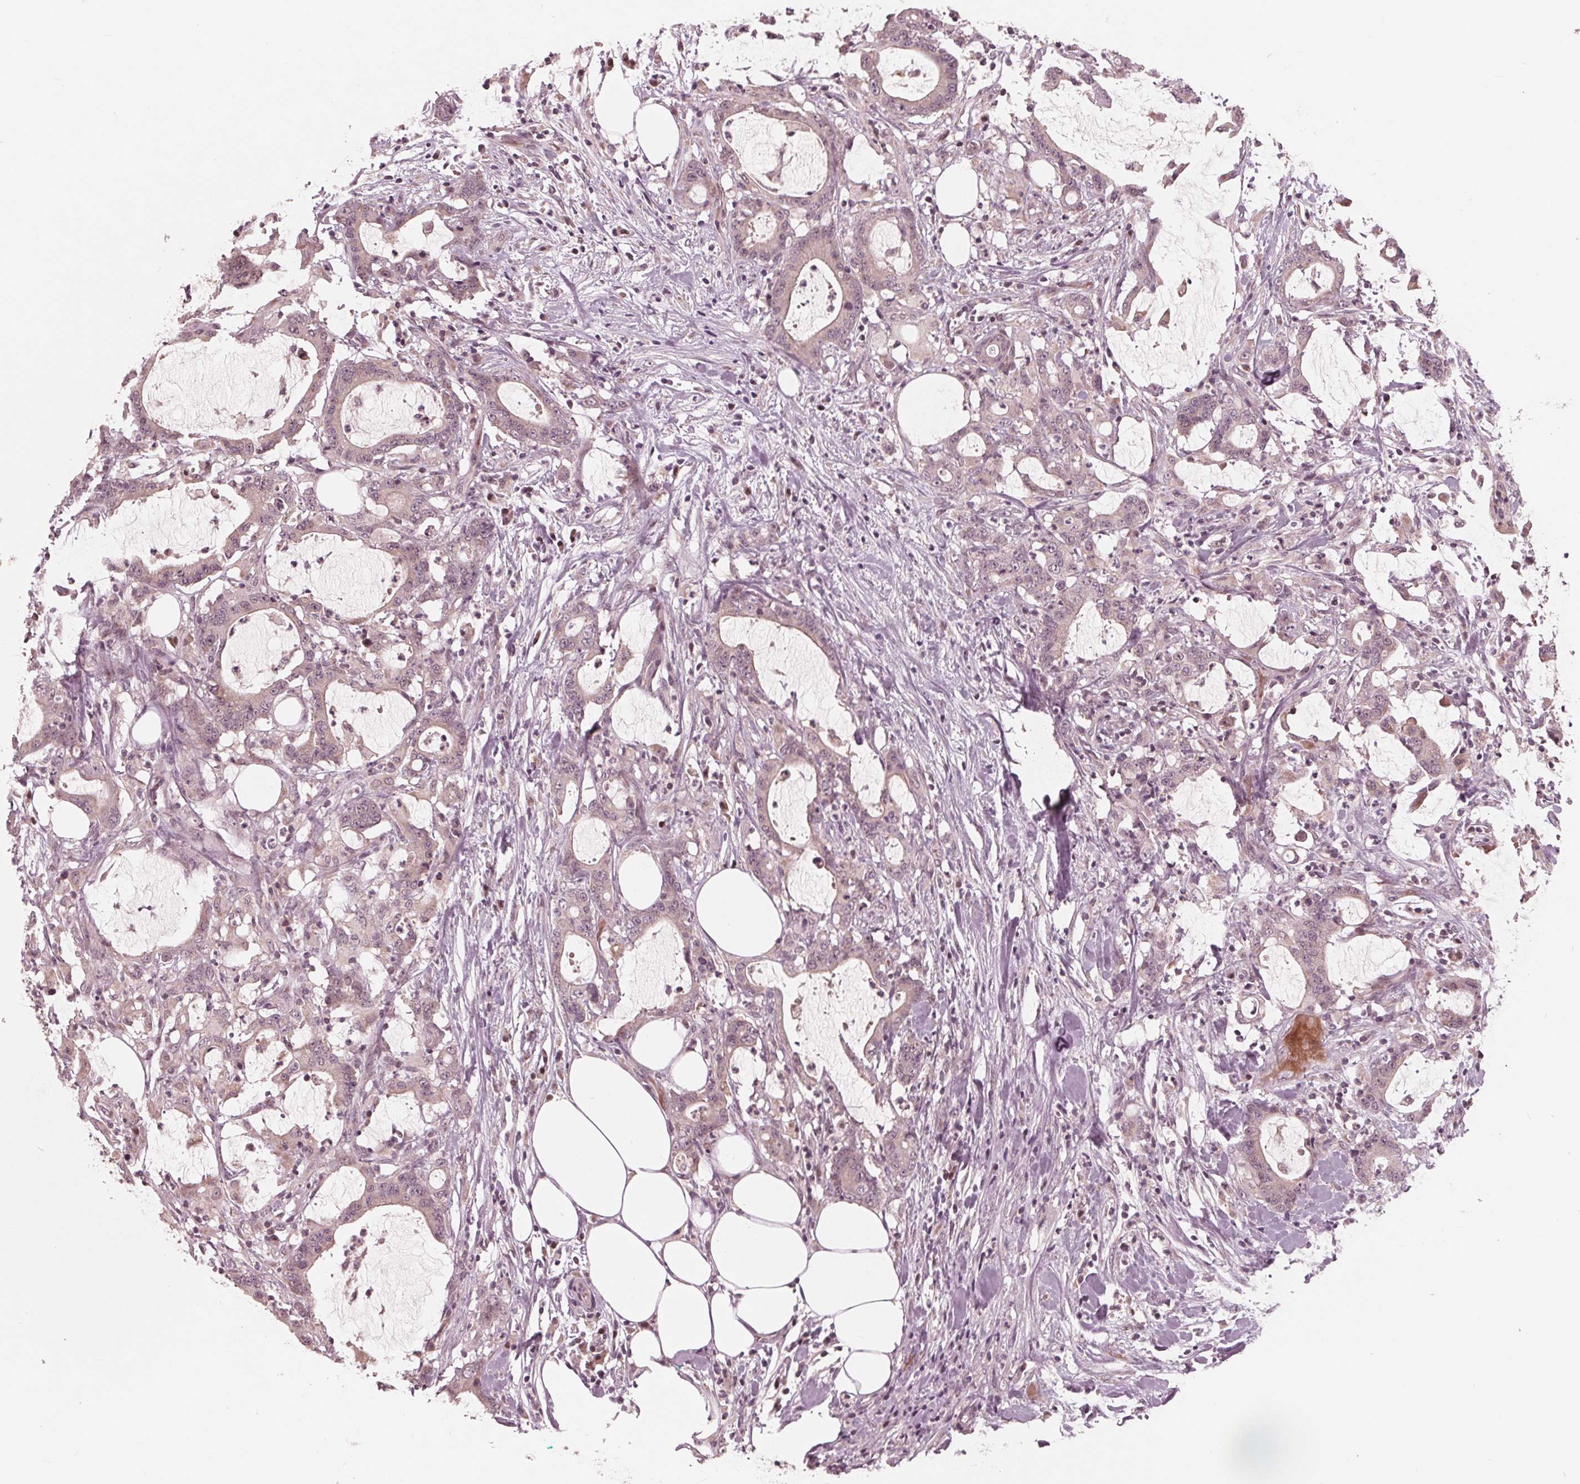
{"staining": {"intensity": "weak", "quantity": "<25%", "location": "cytoplasmic/membranous"}, "tissue": "stomach cancer", "cell_type": "Tumor cells", "image_type": "cancer", "snomed": [{"axis": "morphology", "description": "Adenocarcinoma, NOS"}, {"axis": "topography", "description": "Stomach, upper"}], "caption": "The photomicrograph exhibits no staining of tumor cells in stomach adenocarcinoma. The staining is performed using DAB (3,3'-diaminobenzidine) brown chromogen with nuclei counter-stained in using hematoxylin.", "gene": "UBALD1", "patient": {"sex": "male", "age": 68}}